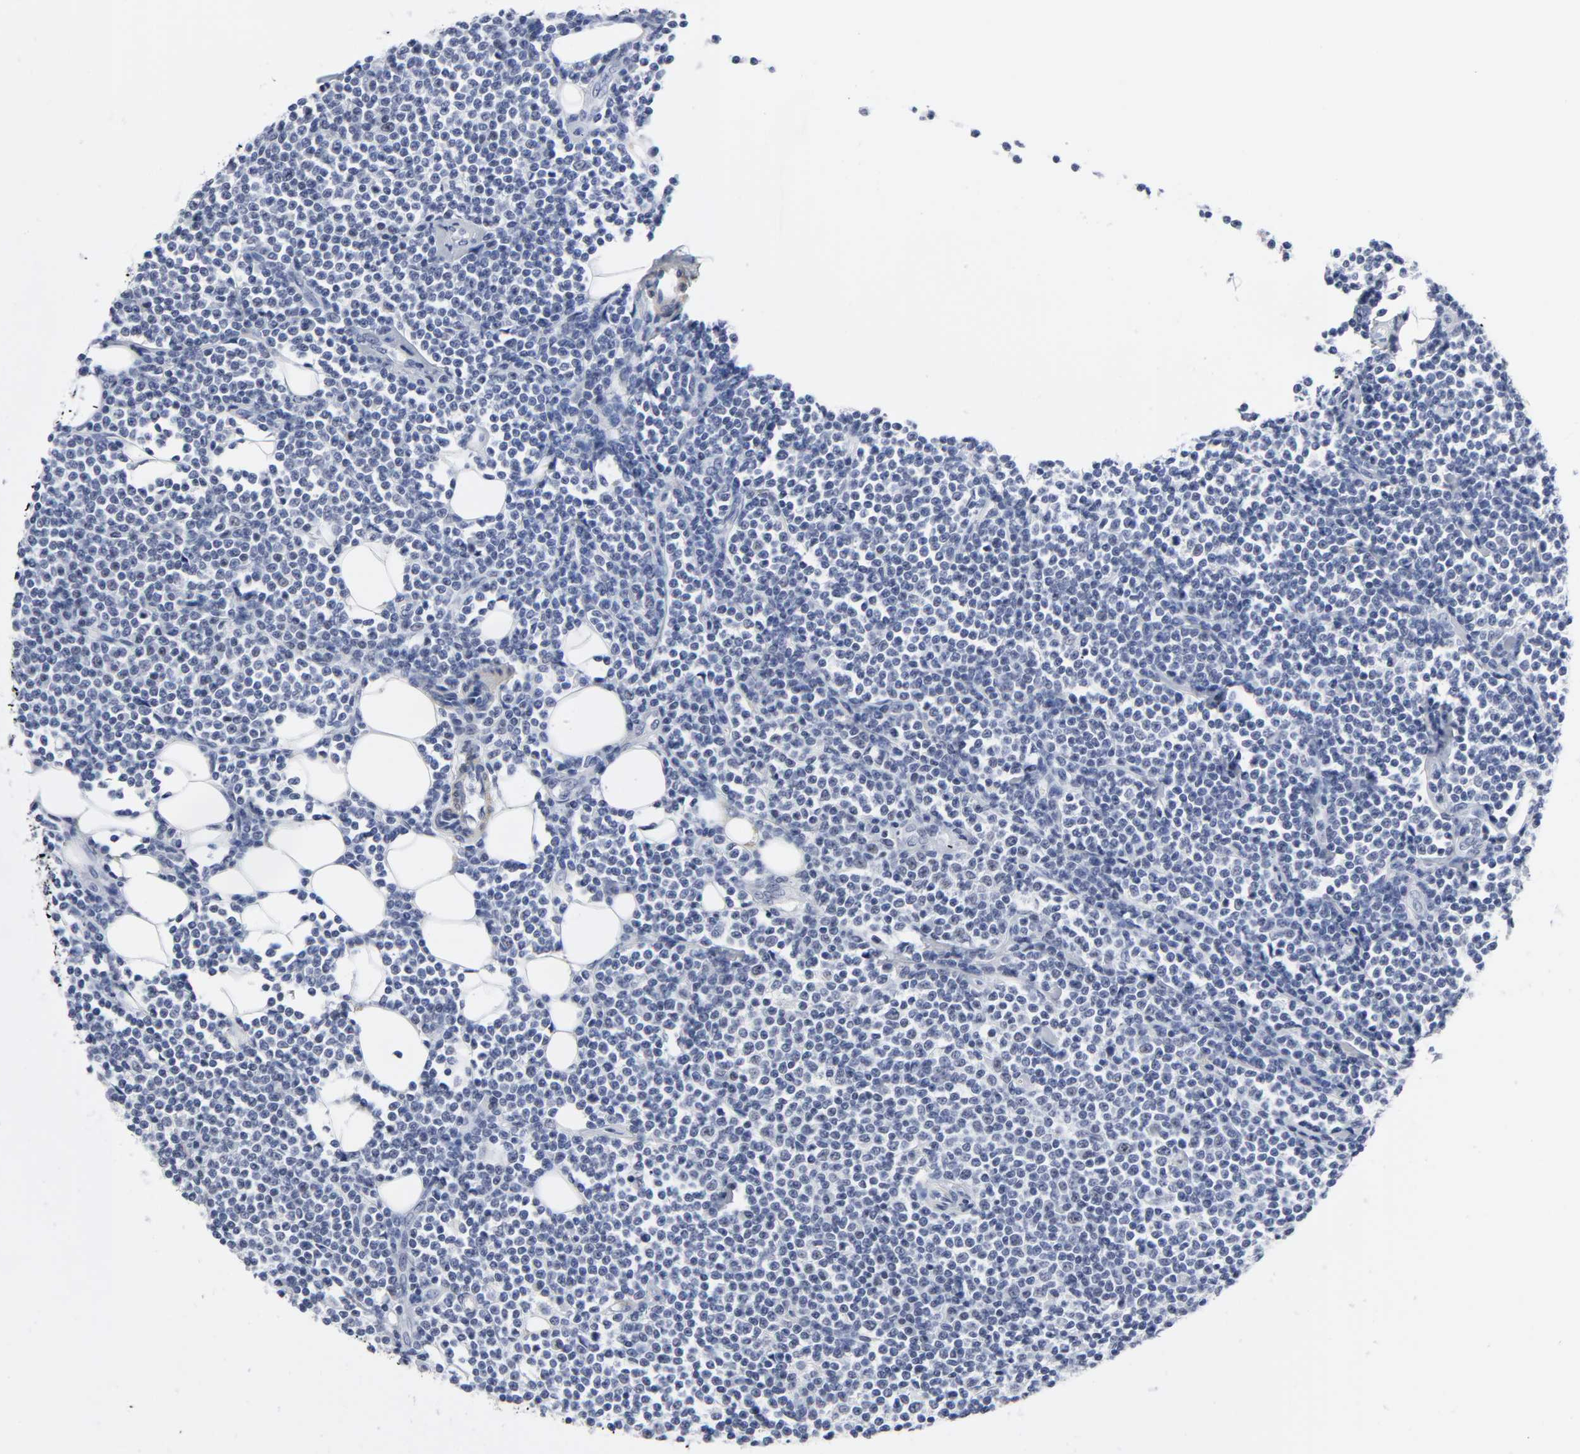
{"staining": {"intensity": "negative", "quantity": "none", "location": "none"}, "tissue": "lymphoma", "cell_type": "Tumor cells", "image_type": "cancer", "snomed": [{"axis": "morphology", "description": "Malignant lymphoma, non-Hodgkin's type, Low grade"}, {"axis": "topography", "description": "Soft tissue"}], "caption": "Lymphoma stained for a protein using immunohistochemistry reveals no expression tumor cells.", "gene": "GRHL2", "patient": {"sex": "male", "age": 92}}